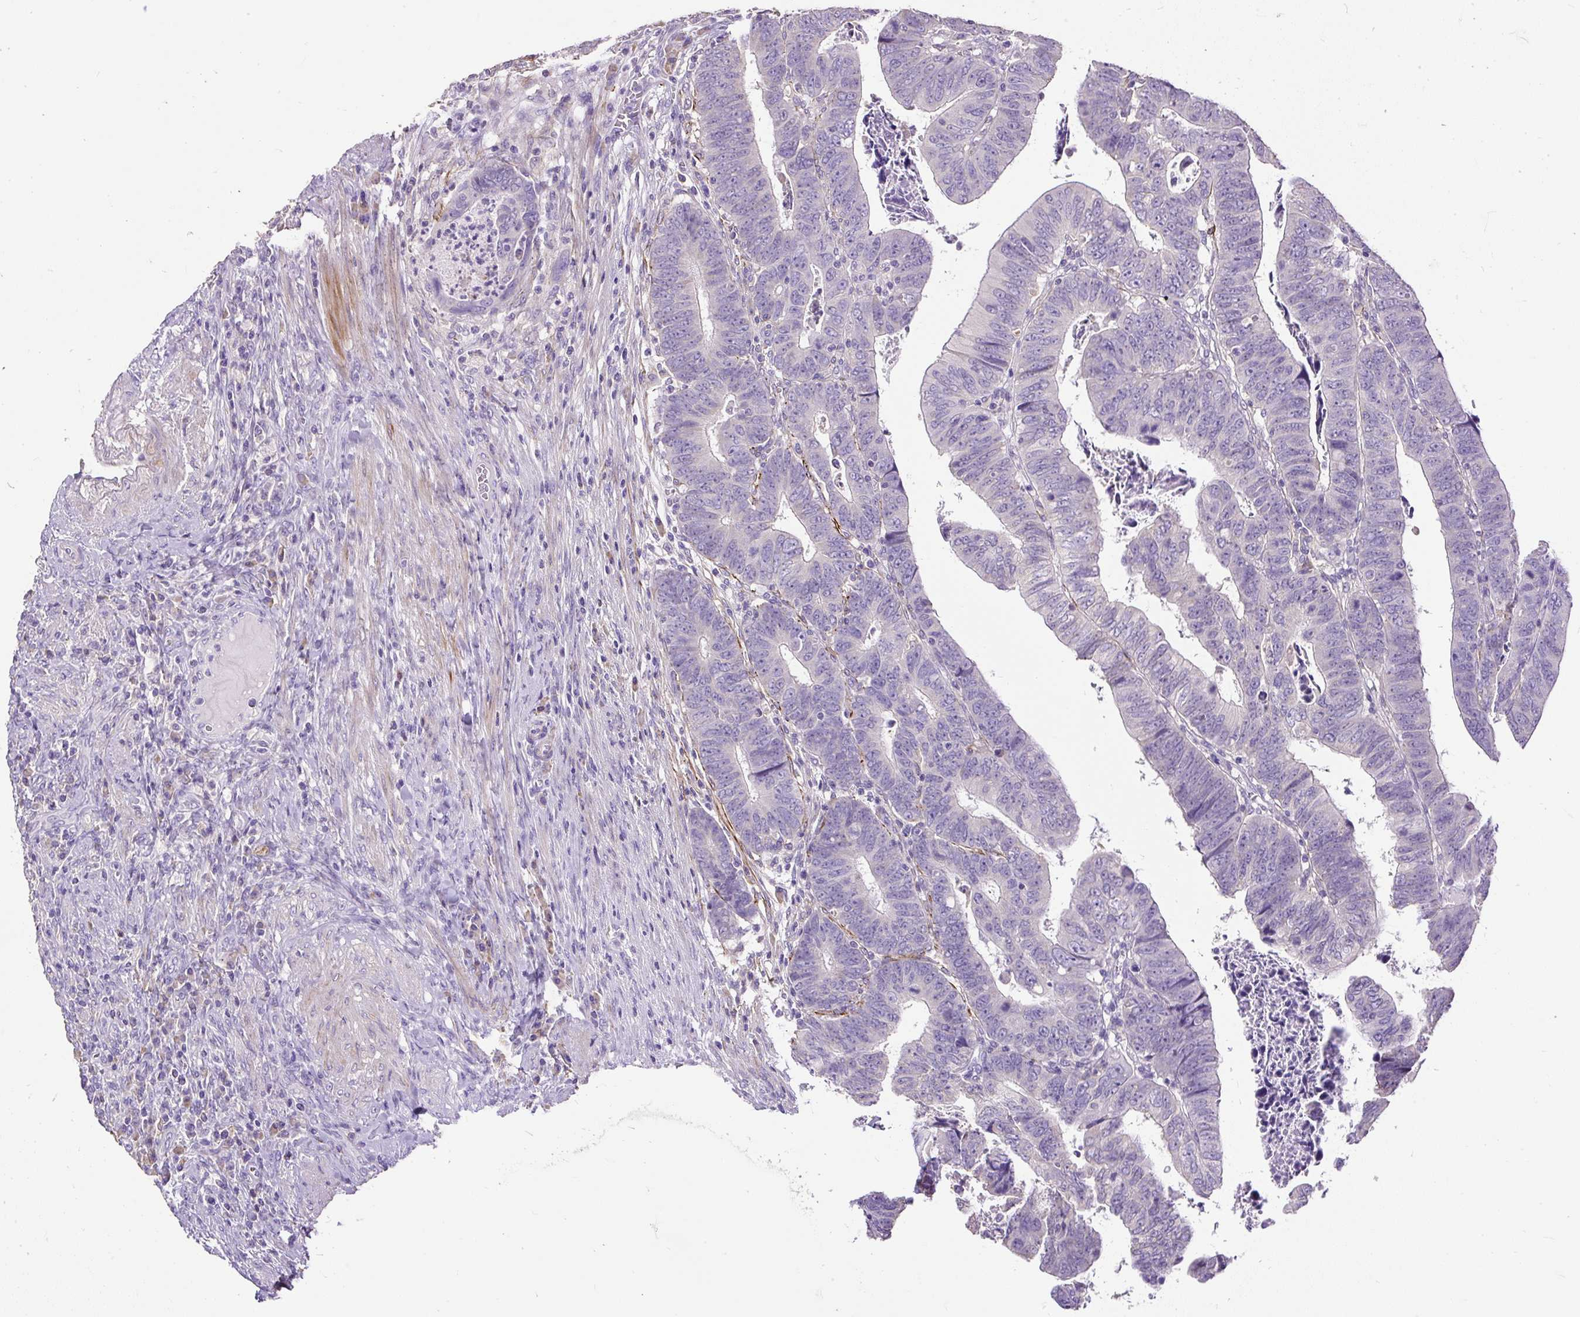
{"staining": {"intensity": "negative", "quantity": "none", "location": "none"}, "tissue": "colorectal cancer", "cell_type": "Tumor cells", "image_type": "cancer", "snomed": [{"axis": "morphology", "description": "Normal tissue, NOS"}, {"axis": "morphology", "description": "Adenocarcinoma, NOS"}, {"axis": "topography", "description": "Rectum"}], "caption": "Immunohistochemistry (IHC) of human colorectal adenocarcinoma exhibits no staining in tumor cells. (Brightfield microscopy of DAB immunohistochemistry at high magnification).", "gene": "GBX1", "patient": {"sex": "female", "age": 65}}